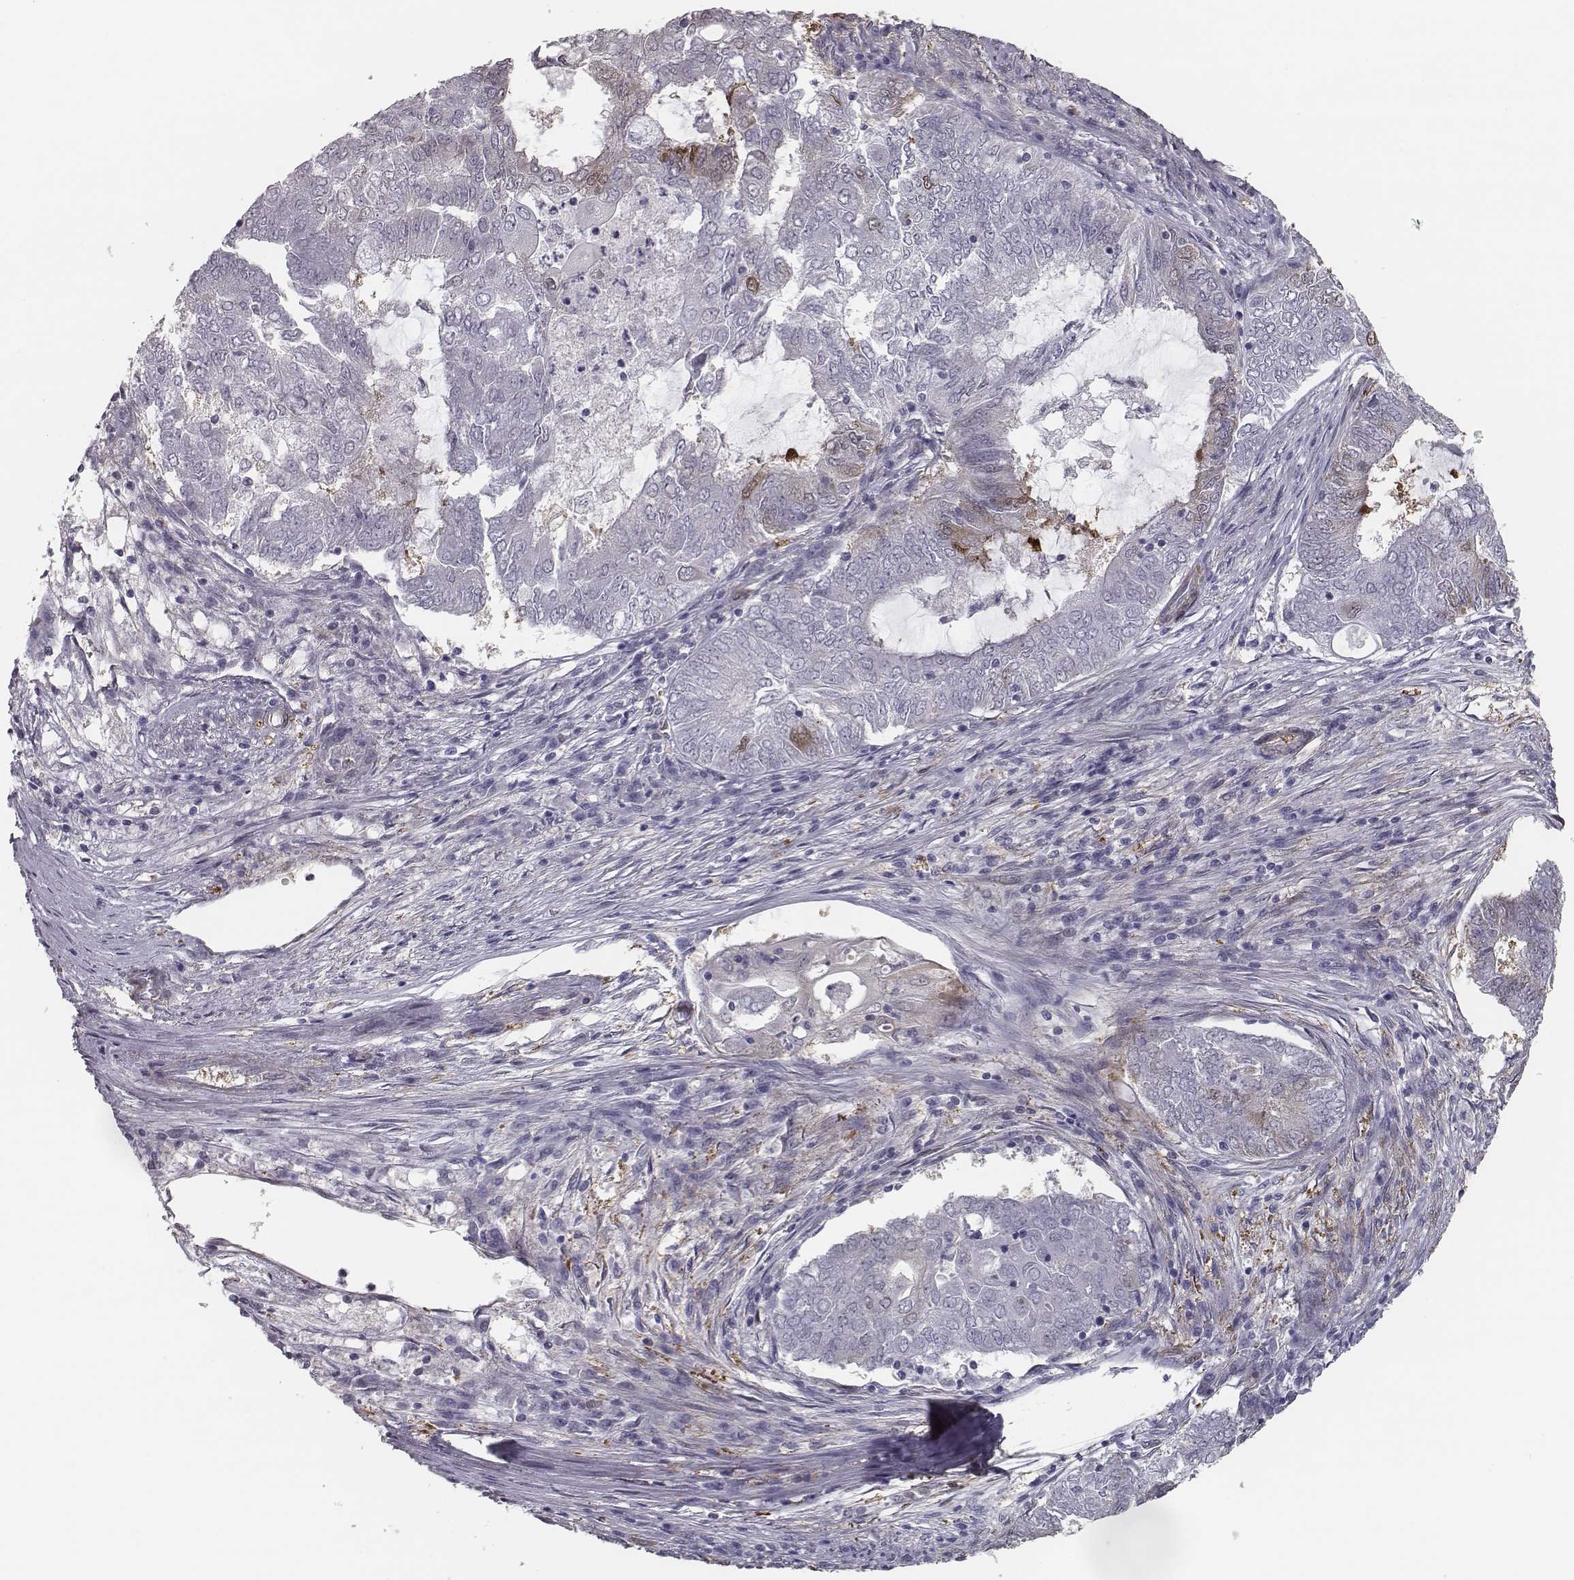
{"staining": {"intensity": "negative", "quantity": "none", "location": "none"}, "tissue": "endometrial cancer", "cell_type": "Tumor cells", "image_type": "cancer", "snomed": [{"axis": "morphology", "description": "Adenocarcinoma, NOS"}, {"axis": "topography", "description": "Endometrium"}], "caption": "DAB (3,3'-diaminobenzidine) immunohistochemical staining of human endometrial cancer displays no significant staining in tumor cells.", "gene": "ISYNA1", "patient": {"sex": "female", "age": 62}}